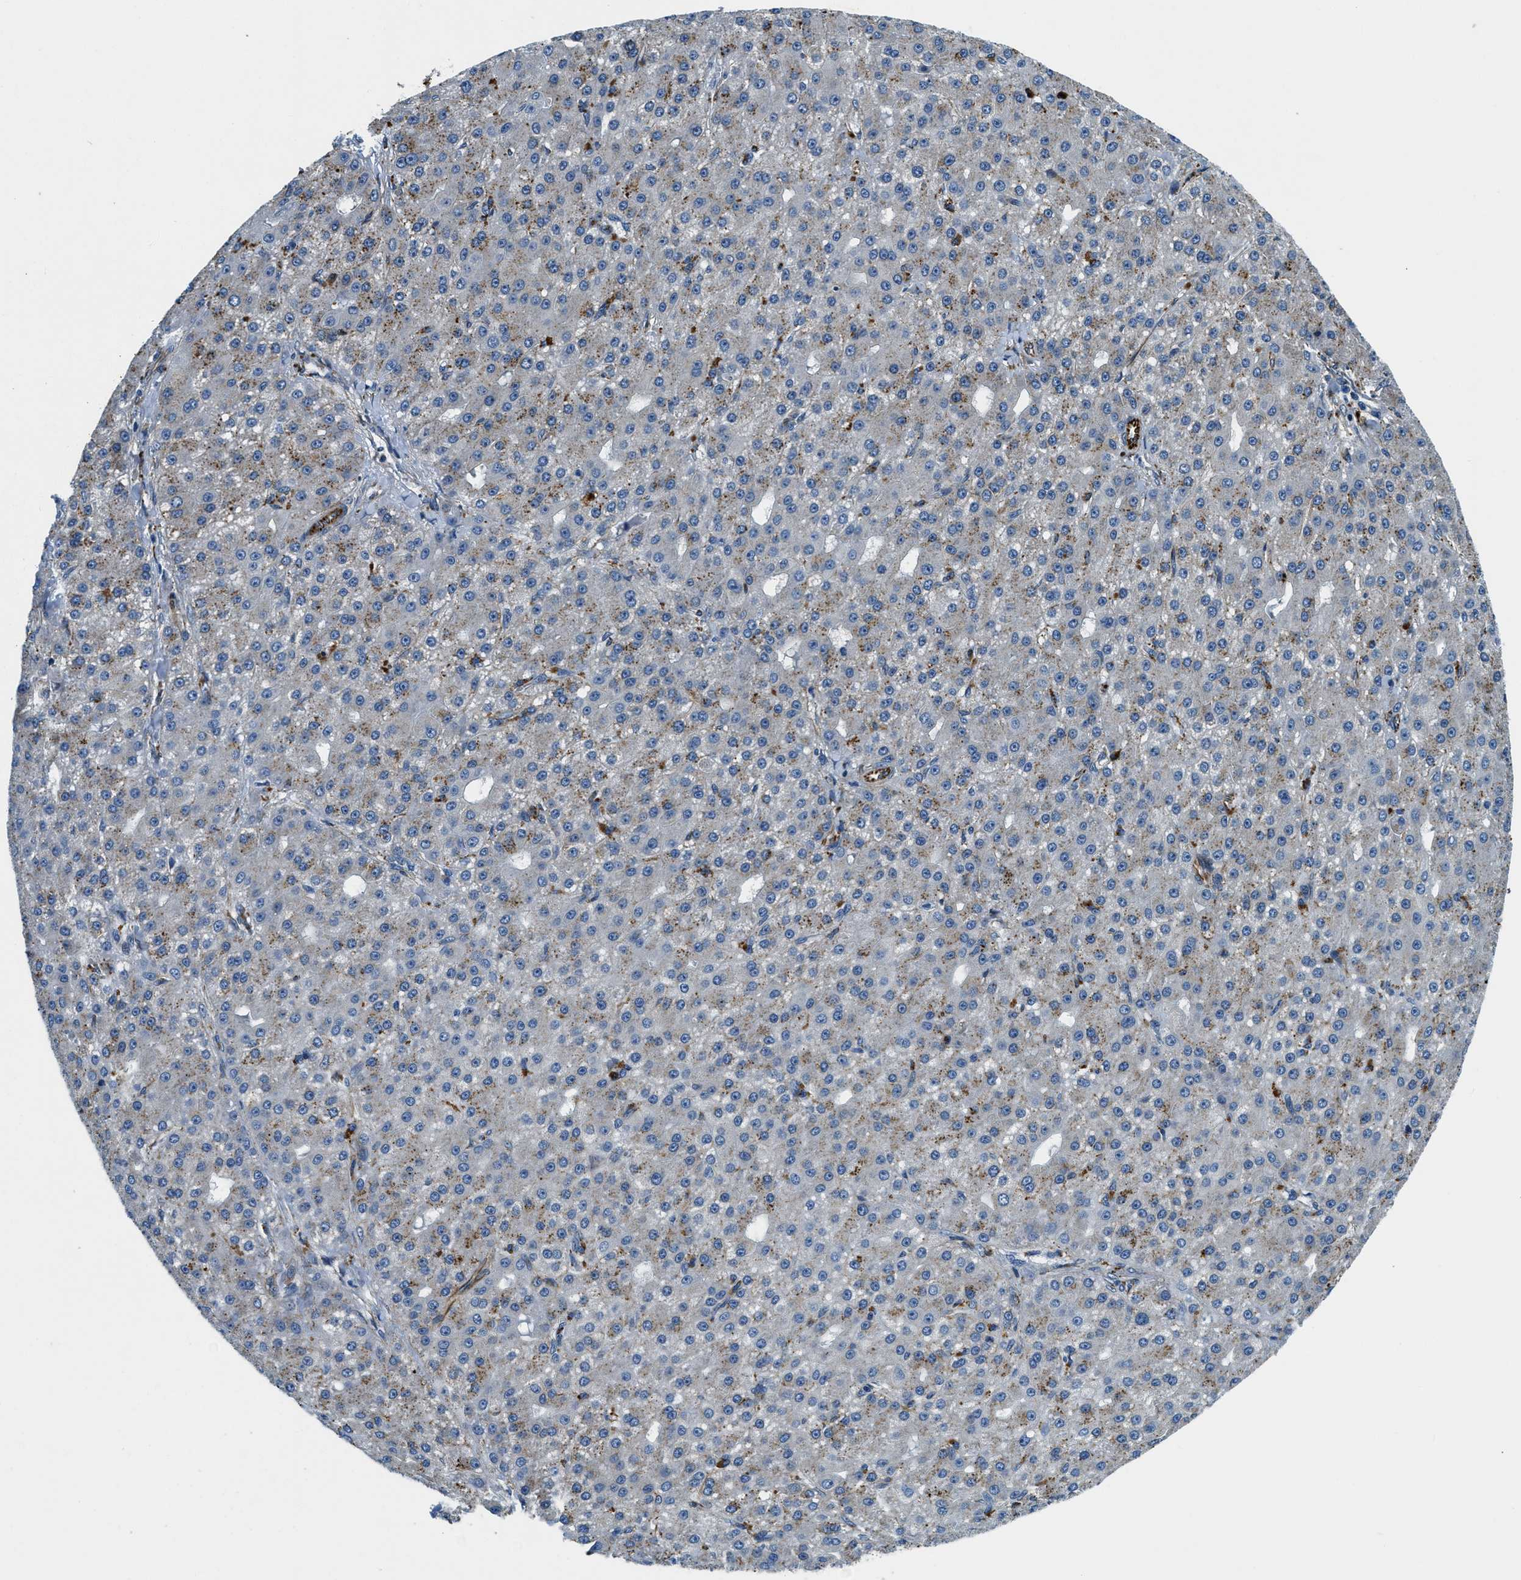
{"staining": {"intensity": "moderate", "quantity": "25%-75%", "location": "cytoplasmic/membranous"}, "tissue": "liver cancer", "cell_type": "Tumor cells", "image_type": "cancer", "snomed": [{"axis": "morphology", "description": "Carcinoma, Hepatocellular, NOS"}, {"axis": "topography", "description": "Liver"}], "caption": "The photomicrograph reveals staining of liver hepatocellular carcinoma, revealing moderate cytoplasmic/membranous protein staining (brown color) within tumor cells.", "gene": "GNS", "patient": {"sex": "male", "age": 67}}